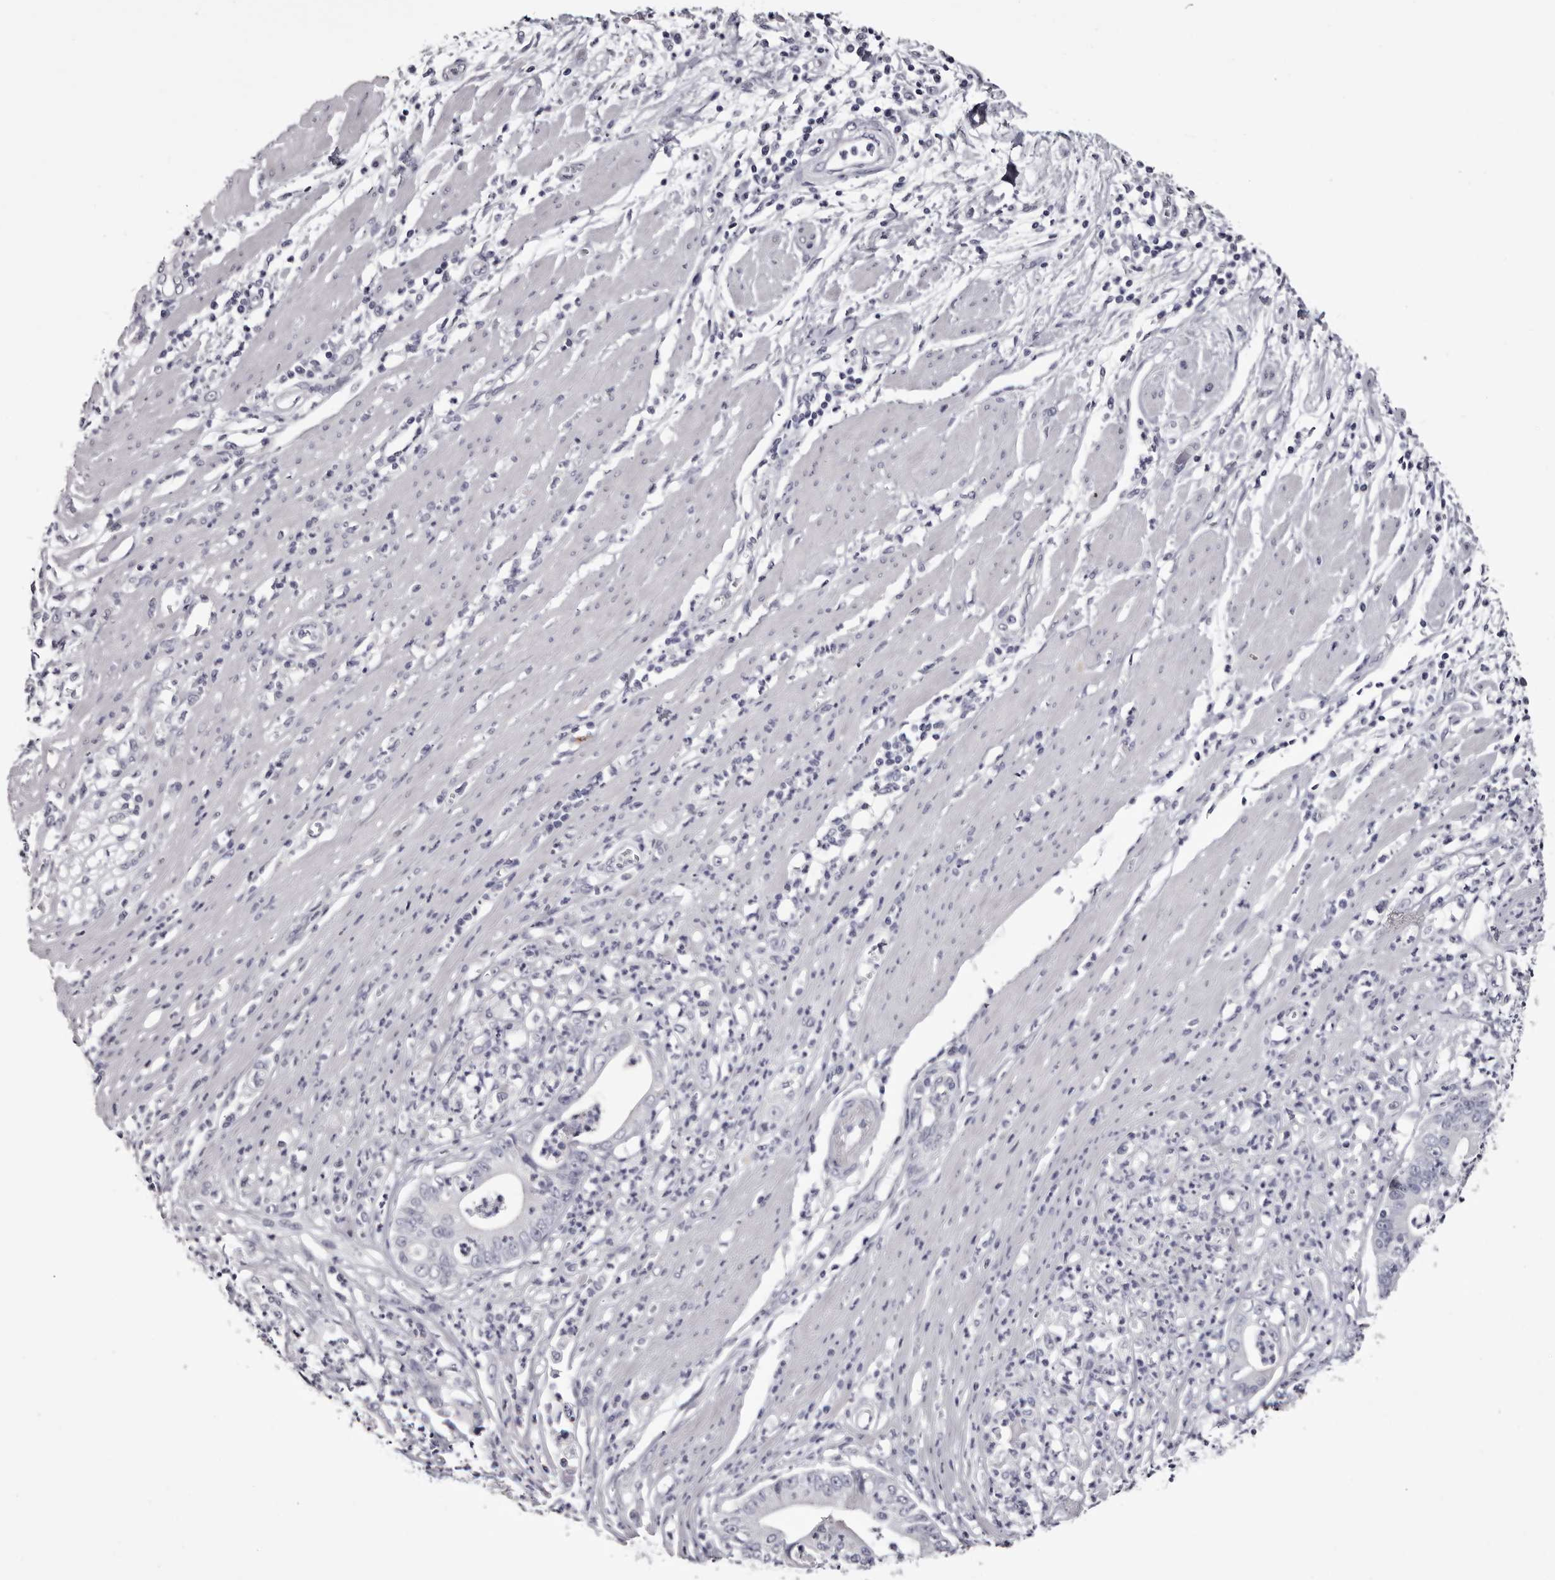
{"staining": {"intensity": "negative", "quantity": "none", "location": "none"}, "tissue": "pancreatic cancer", "cell_type": "Tumor cells", "image_type": "cancer", "snomed": [{"axis": "morphology", "description": "Adenocarcinoma, NOS"}, {"axis": "topography", "description": "Pancreas"}], "caption": "A photomicrograph of human pancreatic cancer is negative for staining in tumor cells.", "gene": "CA6", "patient": {"sex": "male", "age": 69}}